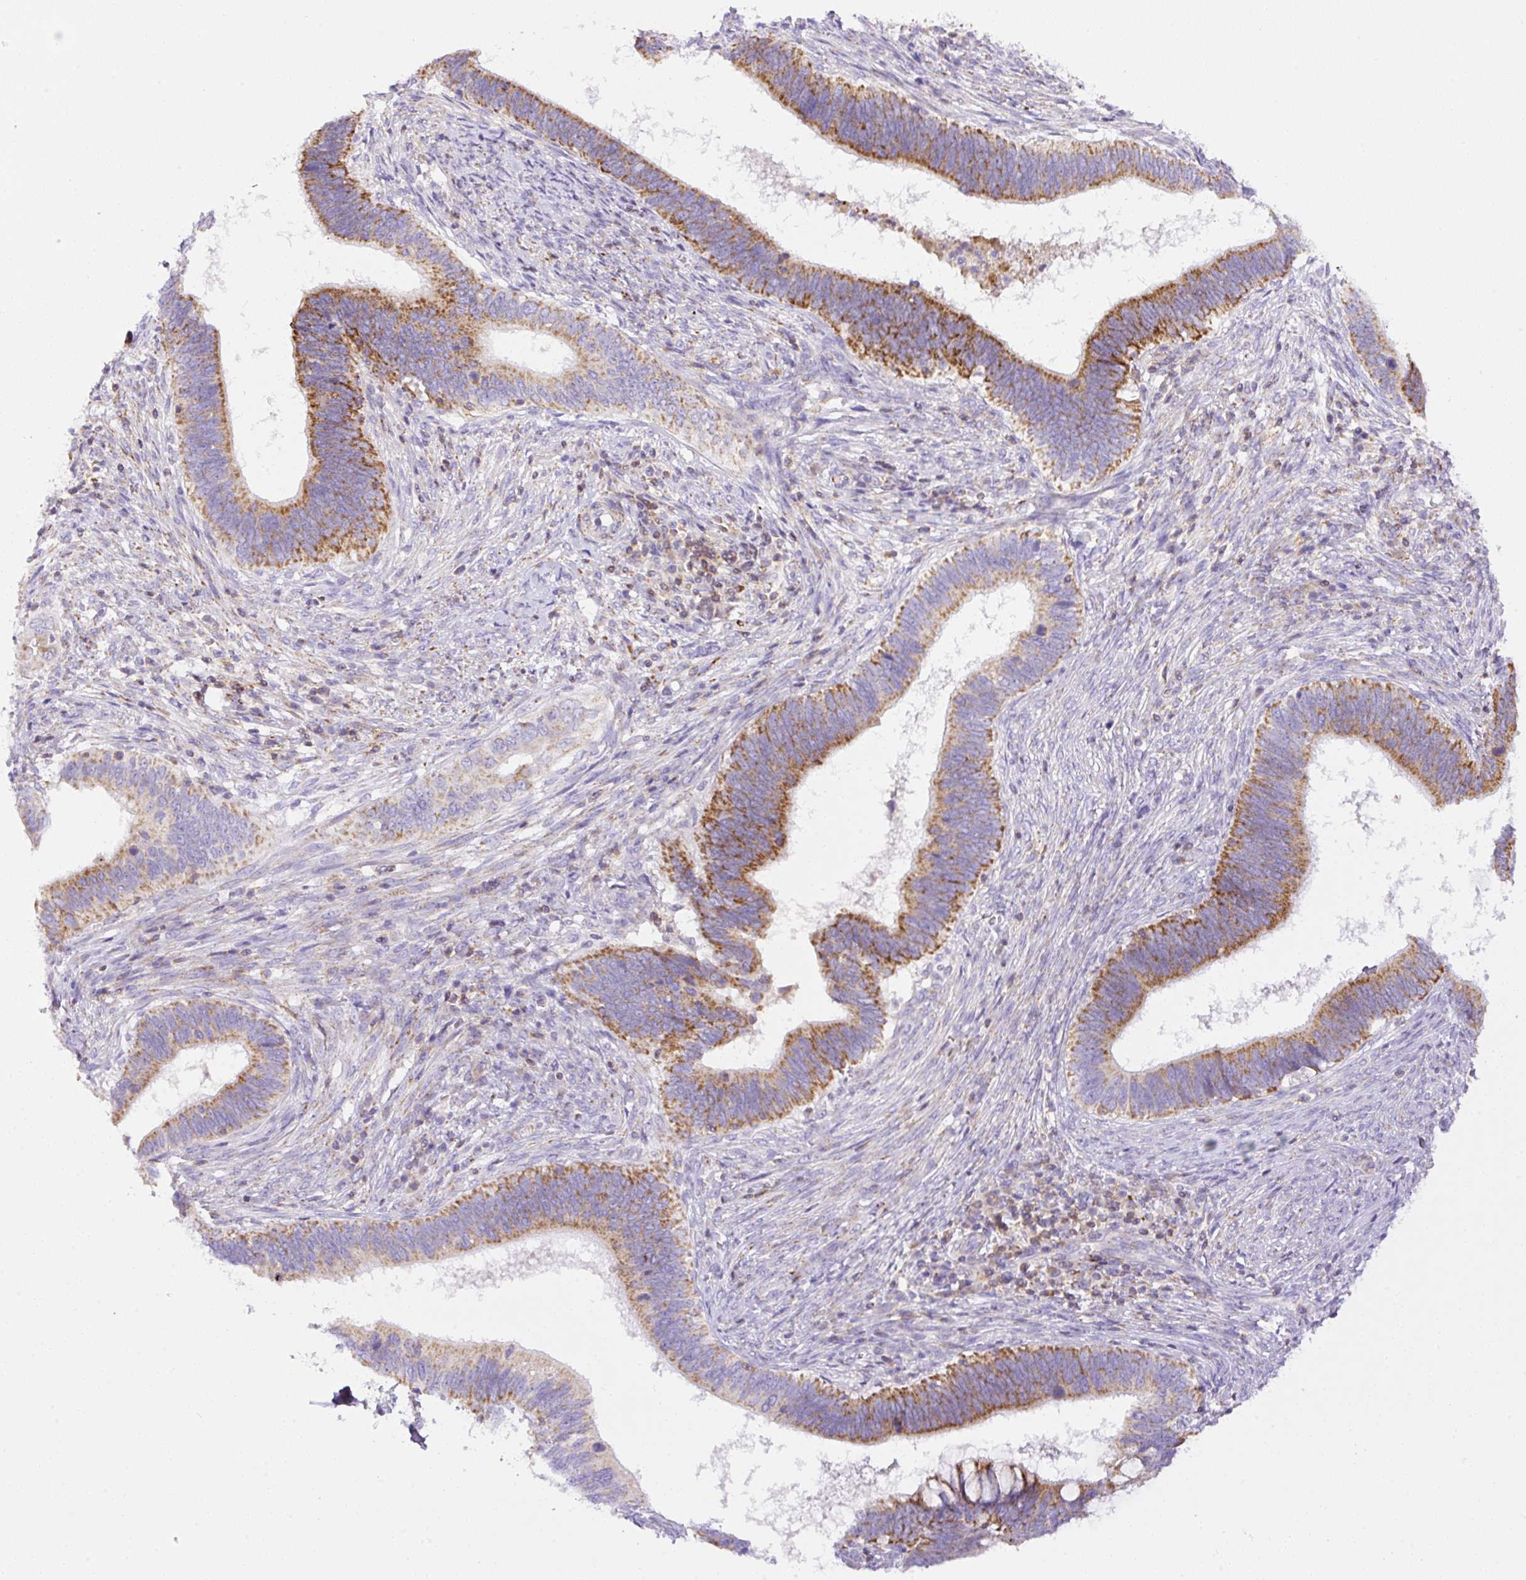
{"staining": {"intensity": "moderate", "quantity": "25%-75%", "location": "cytoplasmic/membranous"}, "tissue": "cervical cancer", "cell_type": "Tumor cells", "image_type": "cancer", "snomed": [{"axis": "morphology", "description": "Adenocarcinoma, NOS"}, {"axis": "topography", "description": "Cervix"}], "caption": "Immunohistochemical staining of cervical cancer displays medium levels of moderate cytoplasmic/membranous protein expression in about 25%-75% of tumor cells.", "gene": "NF1", "patient": {"sex": "female", "age": 42}}